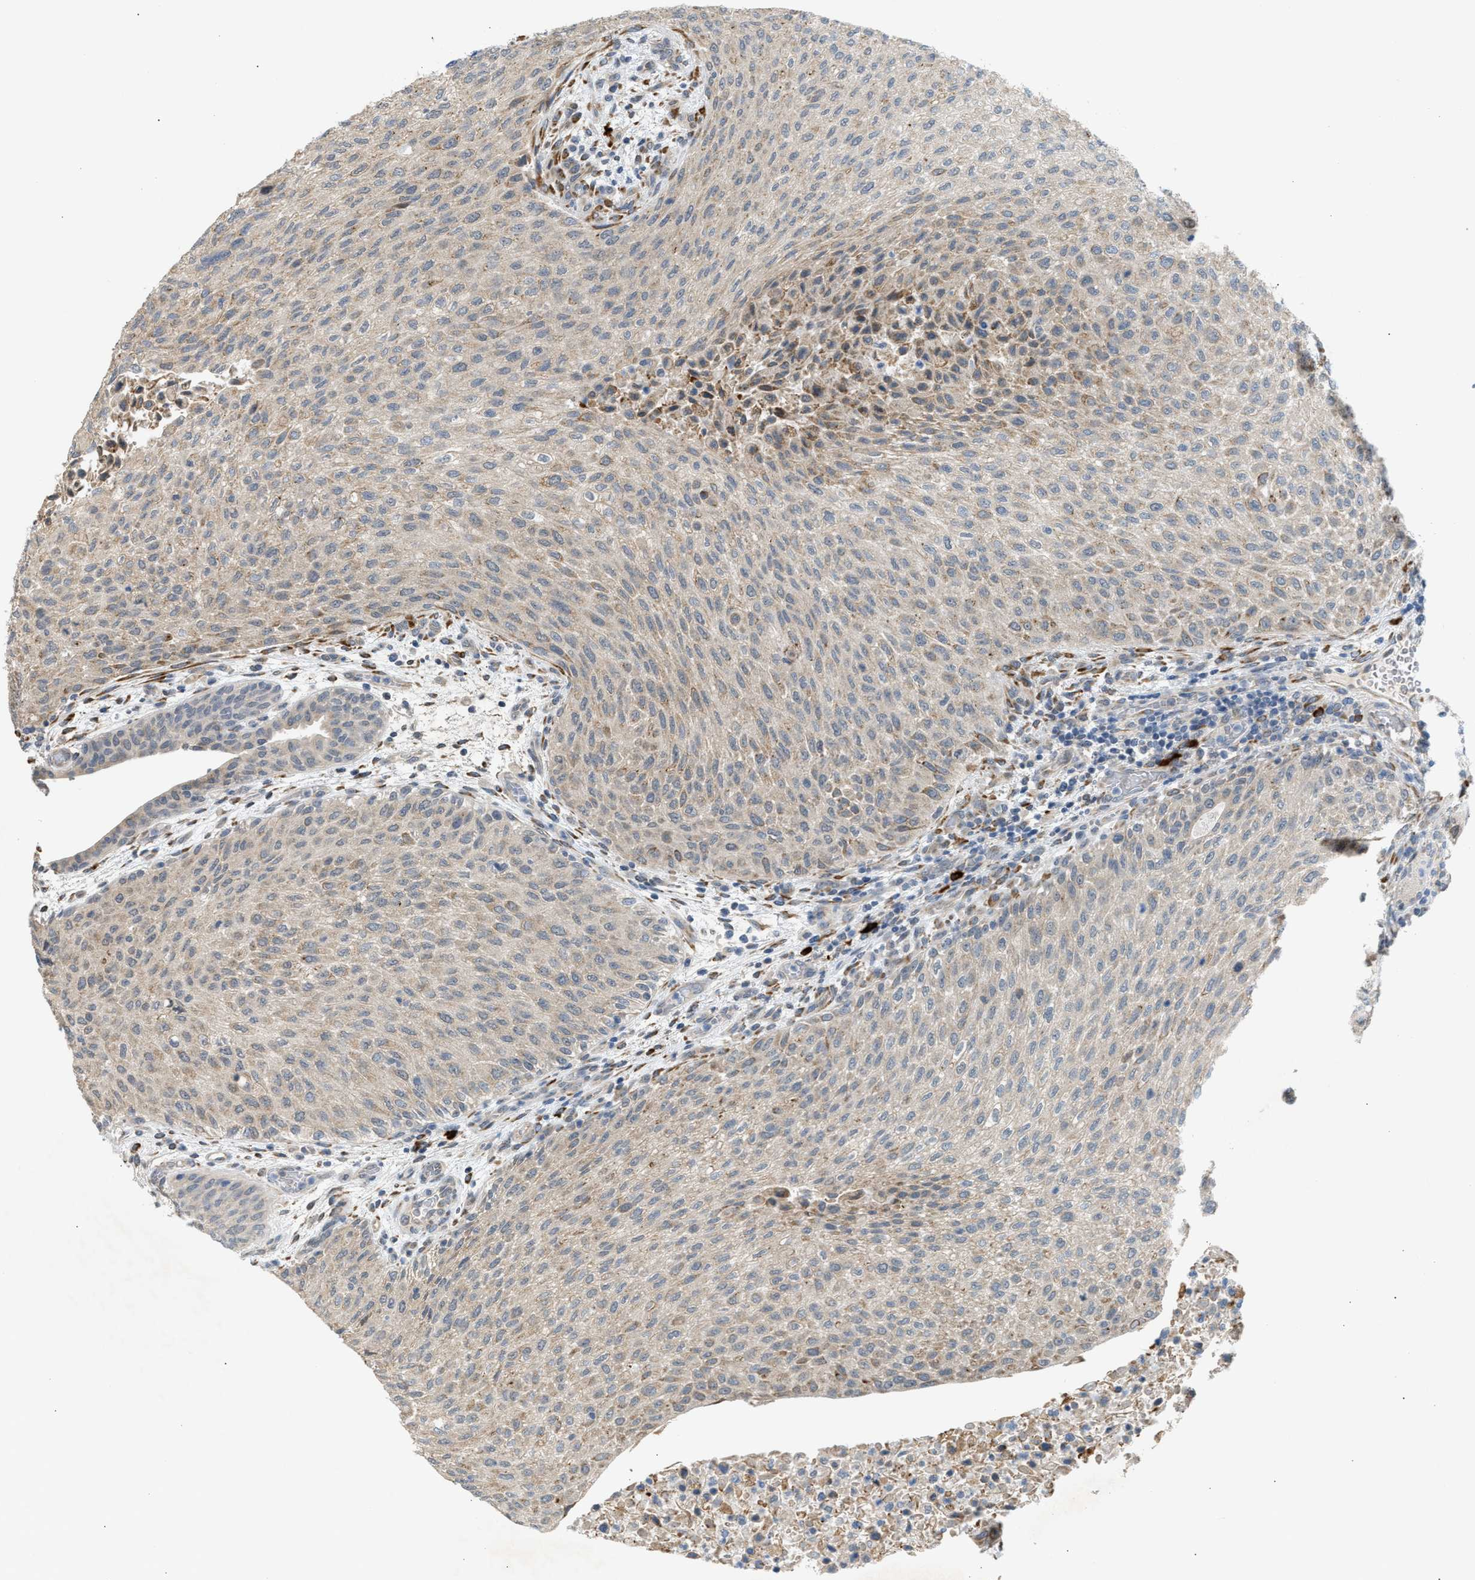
{"staining": {"intensity": "weak", "quantity": ">75%", "location": "cytoplasmic/membranous"}, "tissue": "urothelial cancer", "cell_type": "Tumor cells", "image_type": "cancer", "snomed": [{"axis": "morphology", "description": "Urothelial carcinoma, Low grade"}, {"axis": "morphology", "description": "Urothelial carcinoma, High grade"}, {"axis": "topography", "description": "Urinary bladder"}], "caption": "The image displays immunohistochemical staining of urothelial carcinoma (high-grade). There is weak cytoplasmic/membranous expression is seen in approximately >75% of tumor cells. (DAB IHC, brown staining for protein, blue staining for nuclei).", "gene": "KCNC2", "patient": {"sex": "male", "age": 35}}